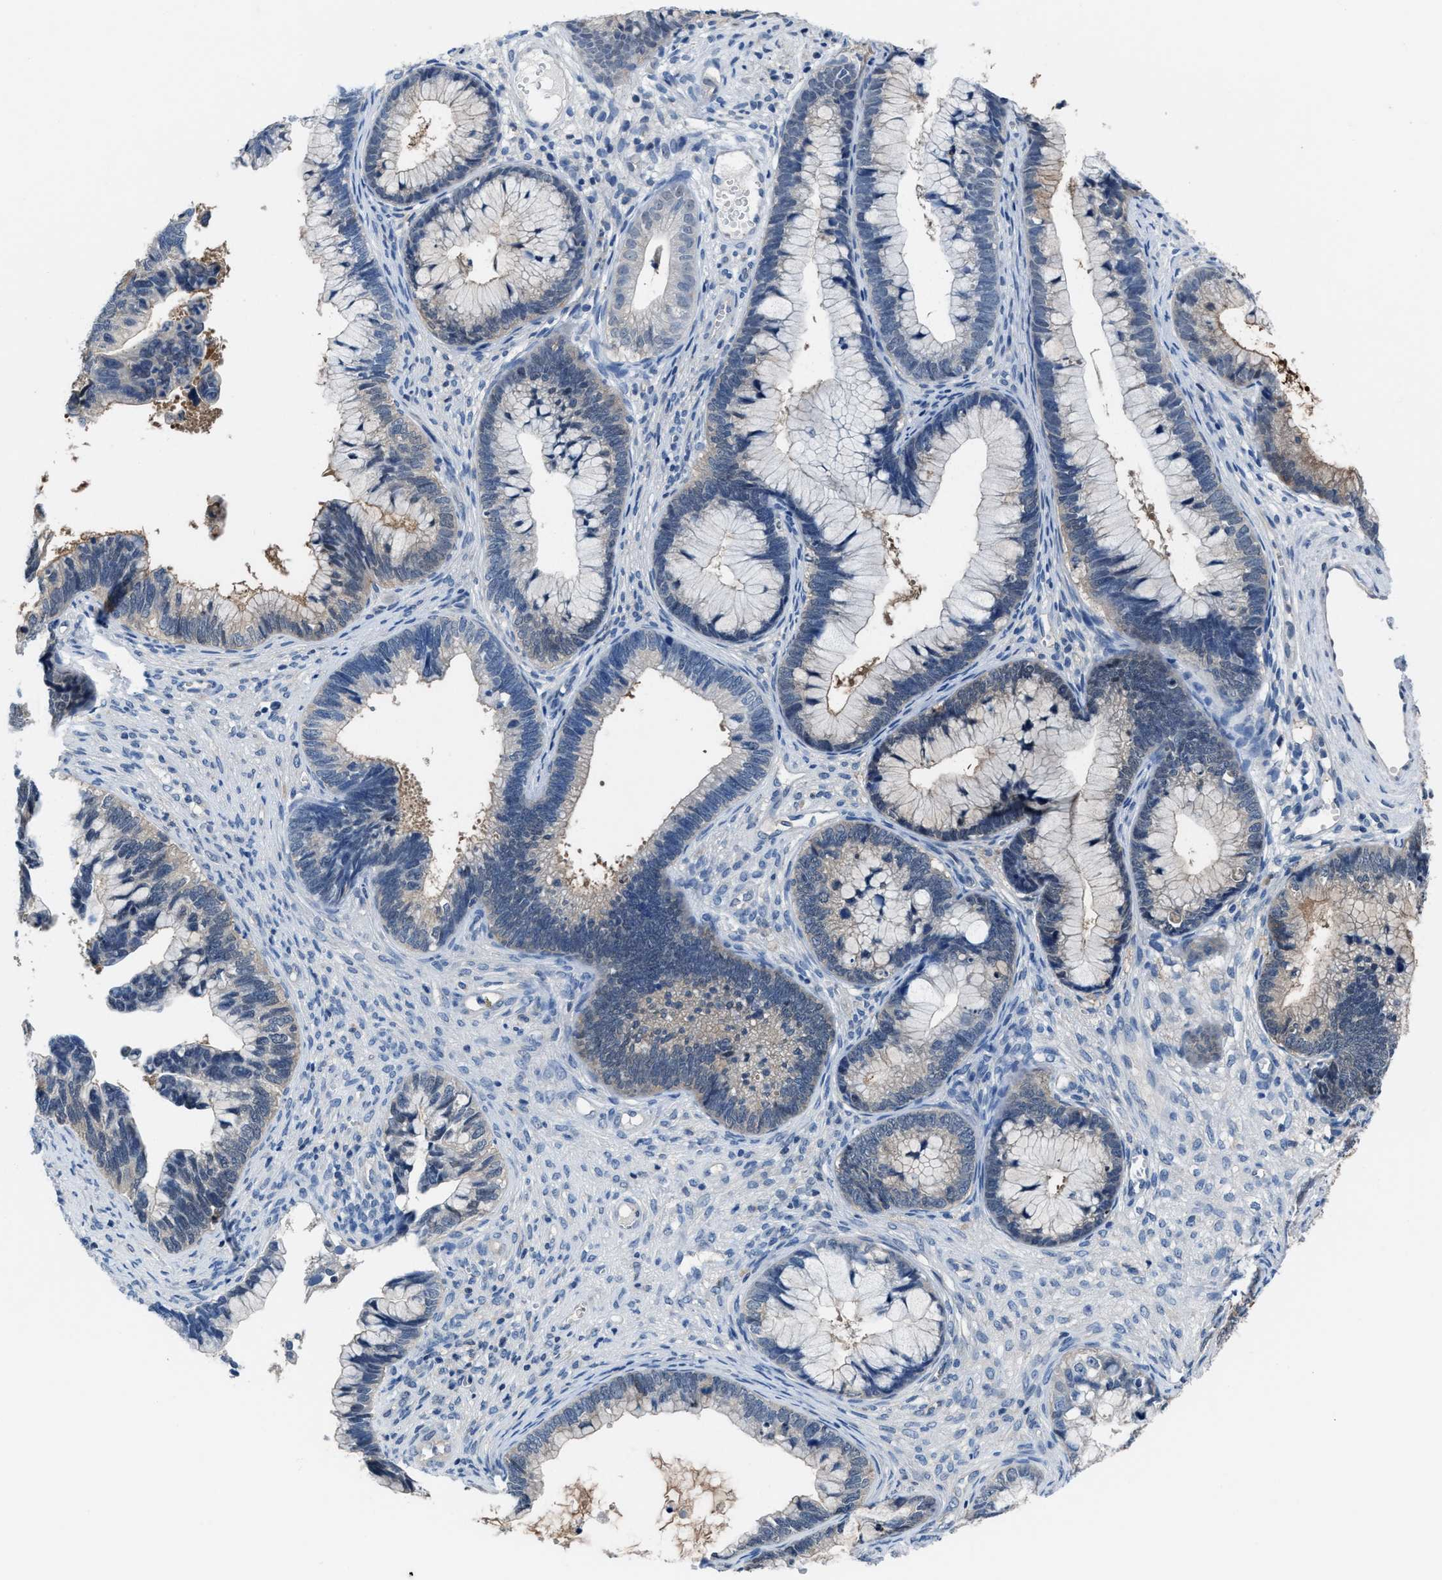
{"staining": {"intensity": "negative", "quantity": "none", "location": "none"}, "tissue": "cervical cancer", "cell_type": "Tumor cells", "image_type": "cancer", "snomed": [{"axis": "morphology", "description": "Adenocarcinoma, NOS"}, {"axis": "topography", "description": "Cervix"}], "caption": "A histopathology image of human cervical cancer is negative for staining in tumor cells.", "gene": "NUDT5", "patient": {"sex": "female", "age": 44}}